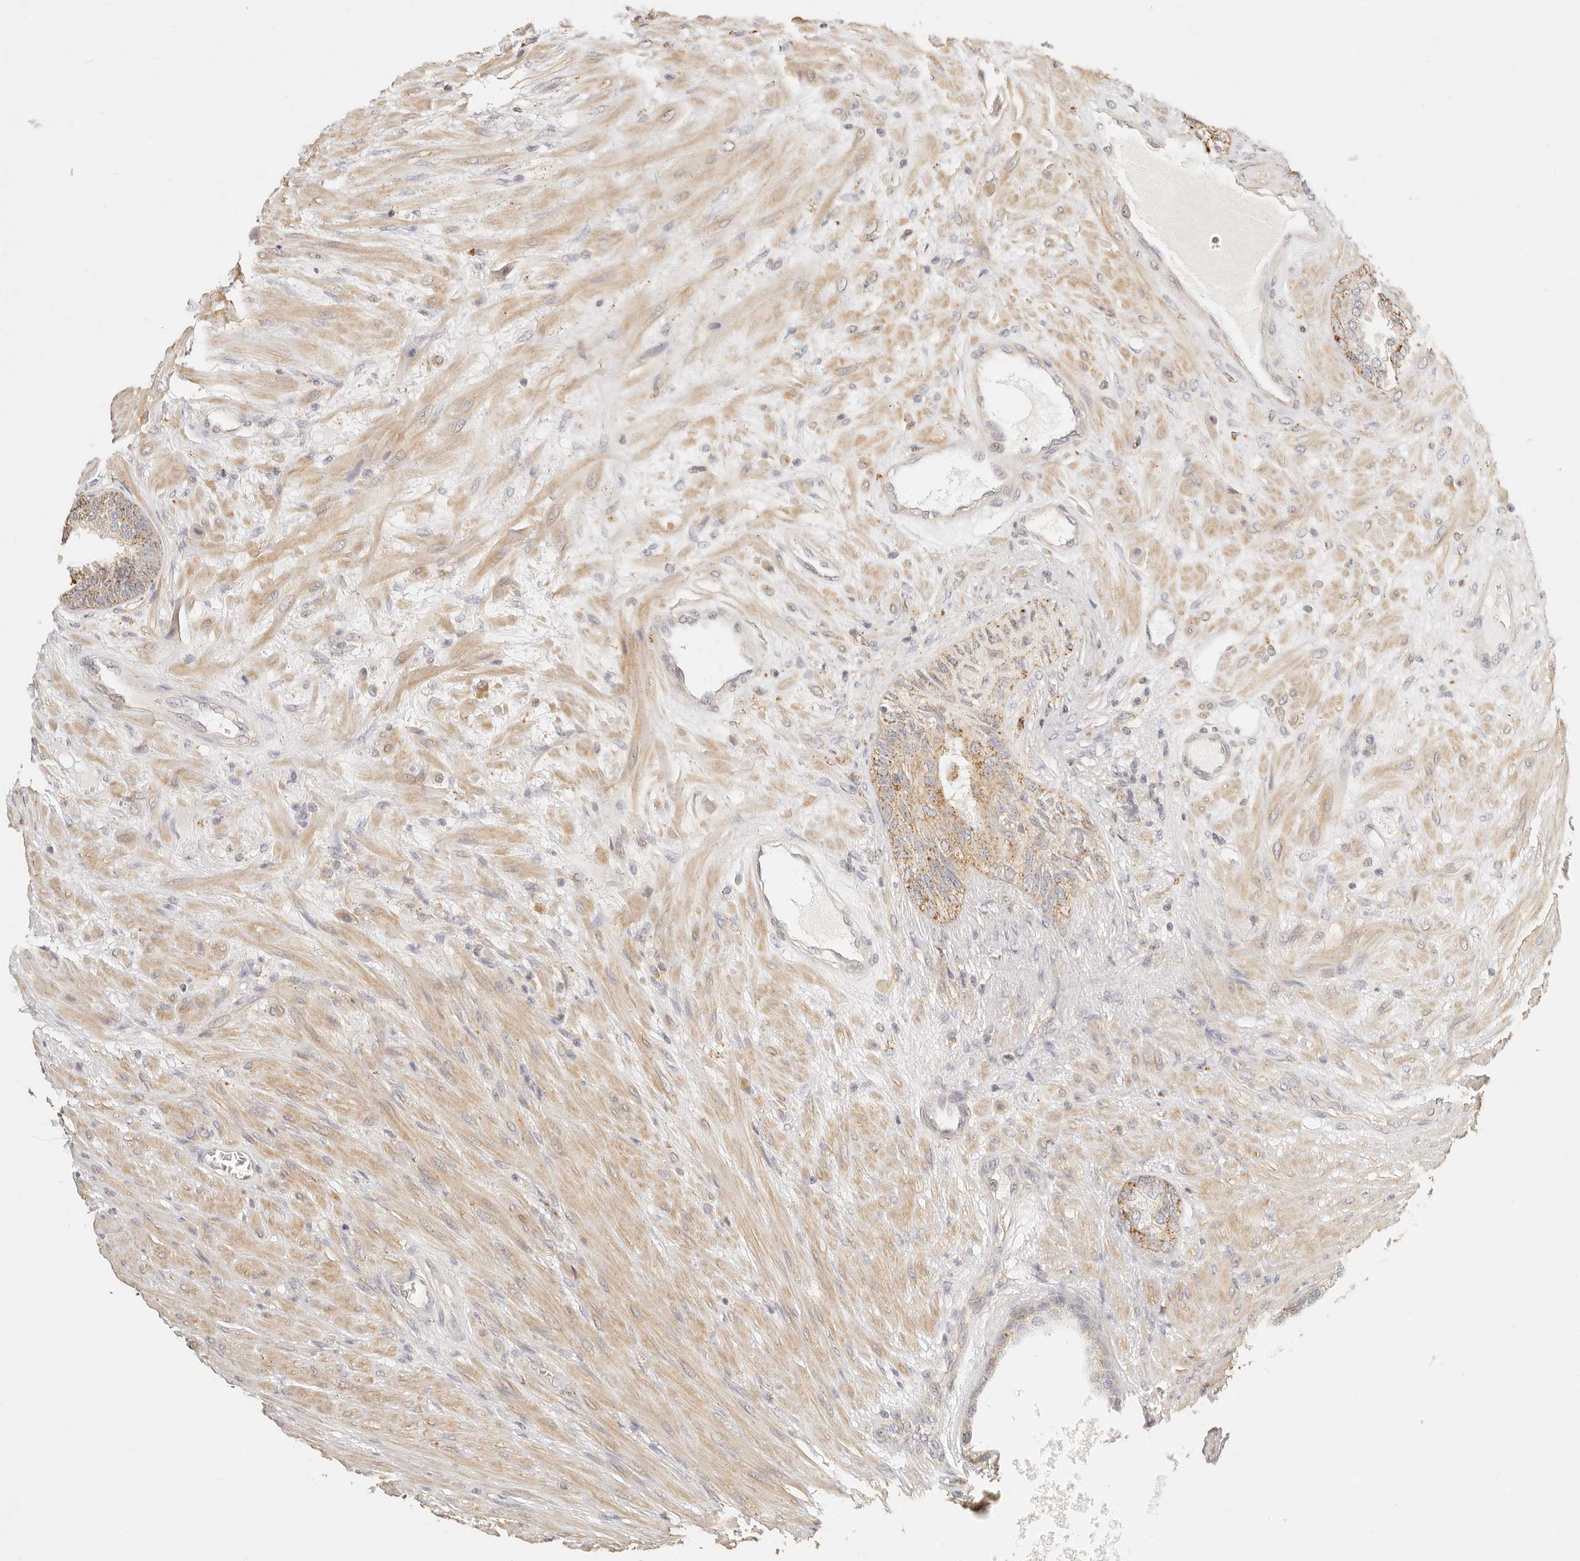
{"staining": {"intensity": "moderate", "quantity": "<25%", "location": "cytoplasmic/membranous"}, "tissue": "prostate", "cell_type": "Glandular cells", "image_type": "normal", "snomed": [{"axis": "morphology", "description": "Normal tissue, NOS"}, {"axis": "topography", "description": "Prostate"}], "caption": "Moderate cytoplasmic/membranous protein positivity is identified in about <25% of glandular cells in prostate.", "gene": "CNMD", "patient": {"sex": "male", "age": 76}}